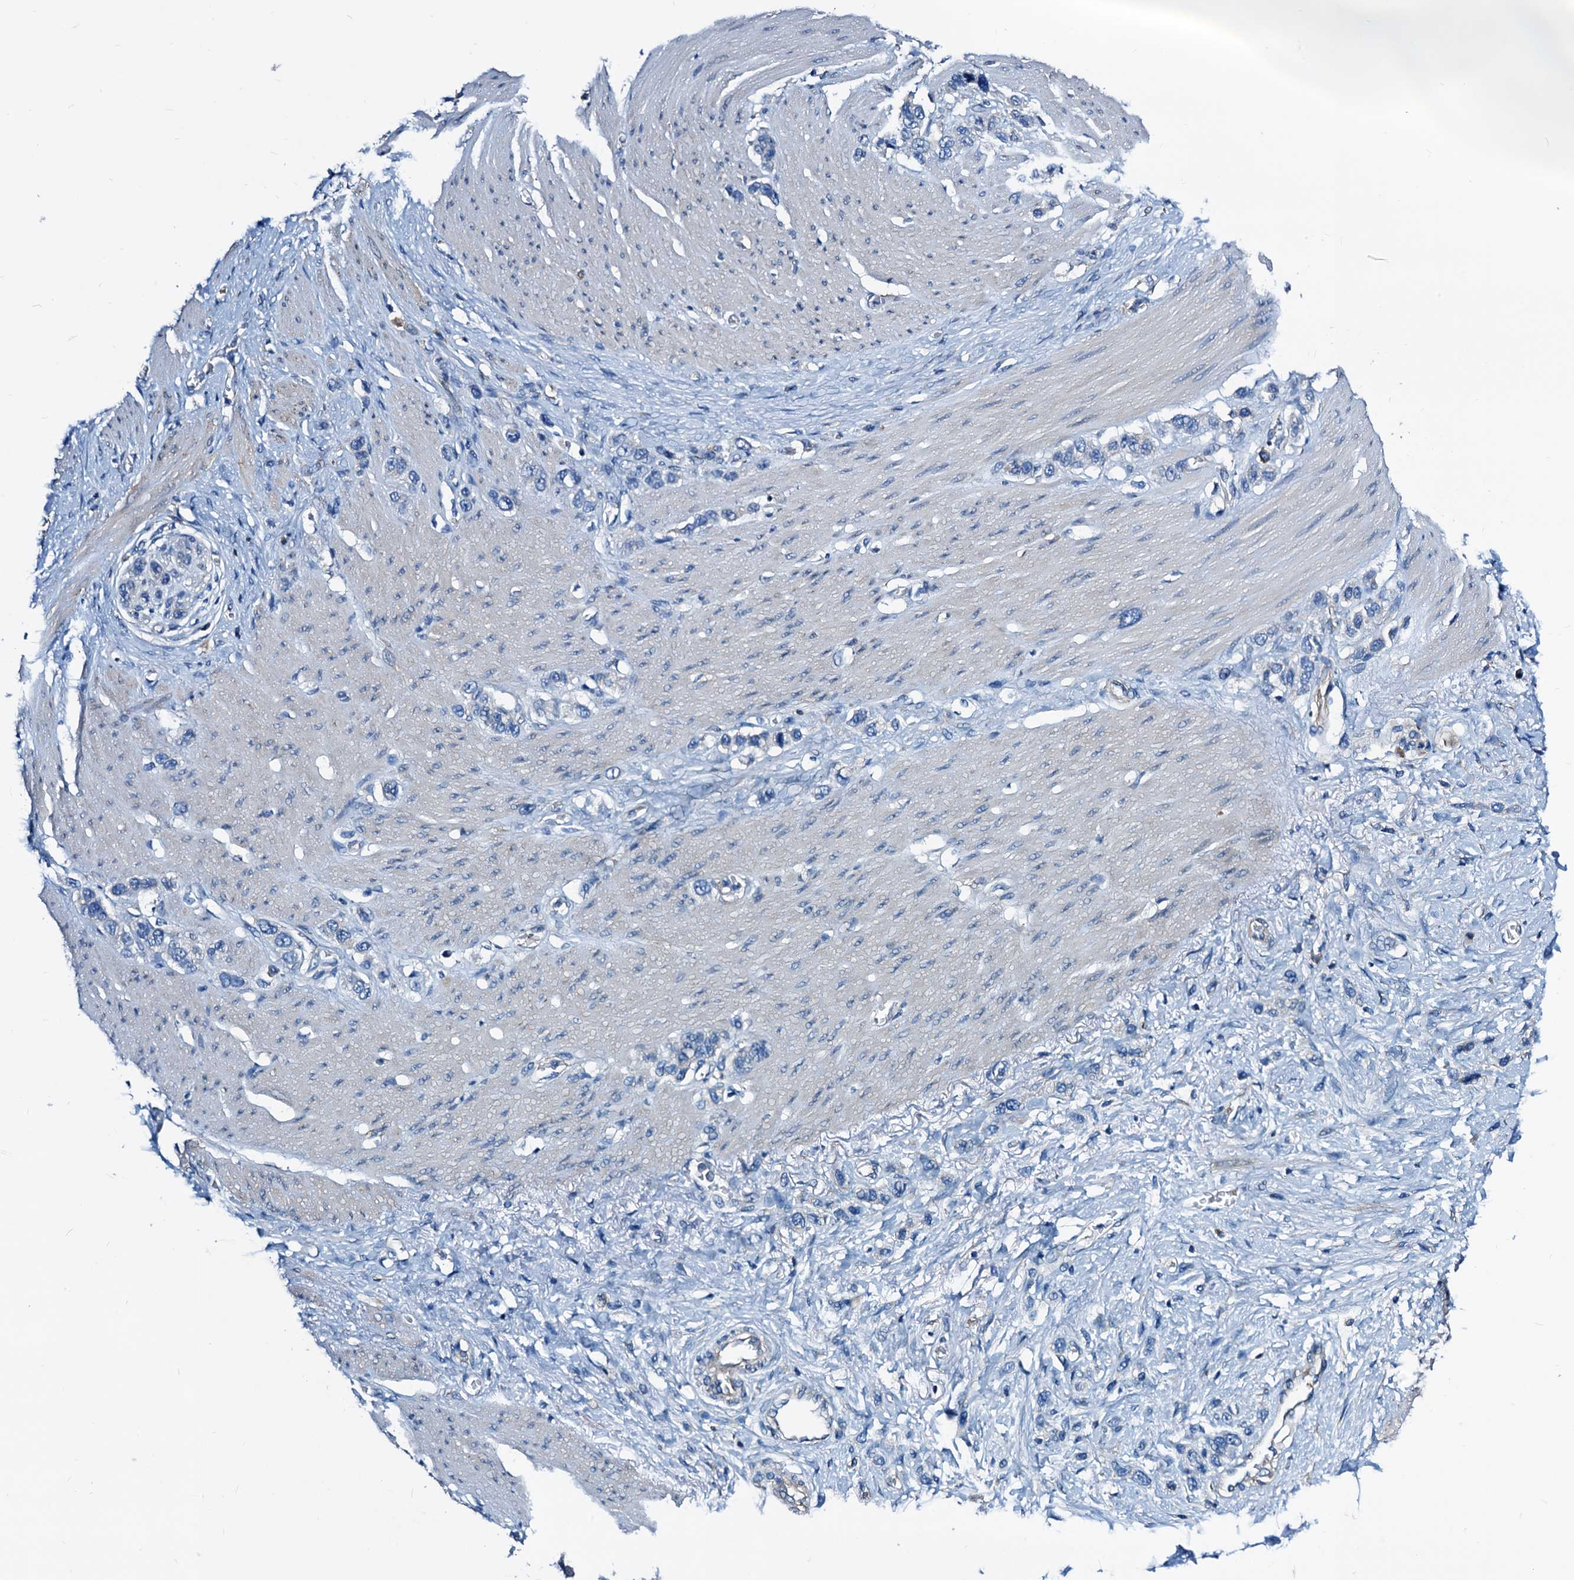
{"staining": {"intensity": "negative", "quantity": "none", "location": "none"}, "tissue": "stomach cancer", "cell_type": "Tumor cells", "image_type": "cancer", "snomed": [{"axis": "morphology", "description": "Adenocarcinoma, NOS"}, {"axis": "morphology", "description": "Adenocarcinoma, High grade"}, {"axis": "topography", "description": "Stomach, upper"}, {"axis": "topography", "description": "Stomach, lower"}], "caption": "DAB (3,3'-diaminobenzidine) immunohistochemical staining of stomach cancer (adenocarcinoma) shows no significant positivity in tumor cells. The staining was performed using DAB (3,3'-diaminobenzidine) to visualize the protein expression in brown, while the nuclei were stained in blue with hematoxylin (Magnification: 20x).", "gene": "GCOM1", "patient": {"sex": "female", "age": 65}}